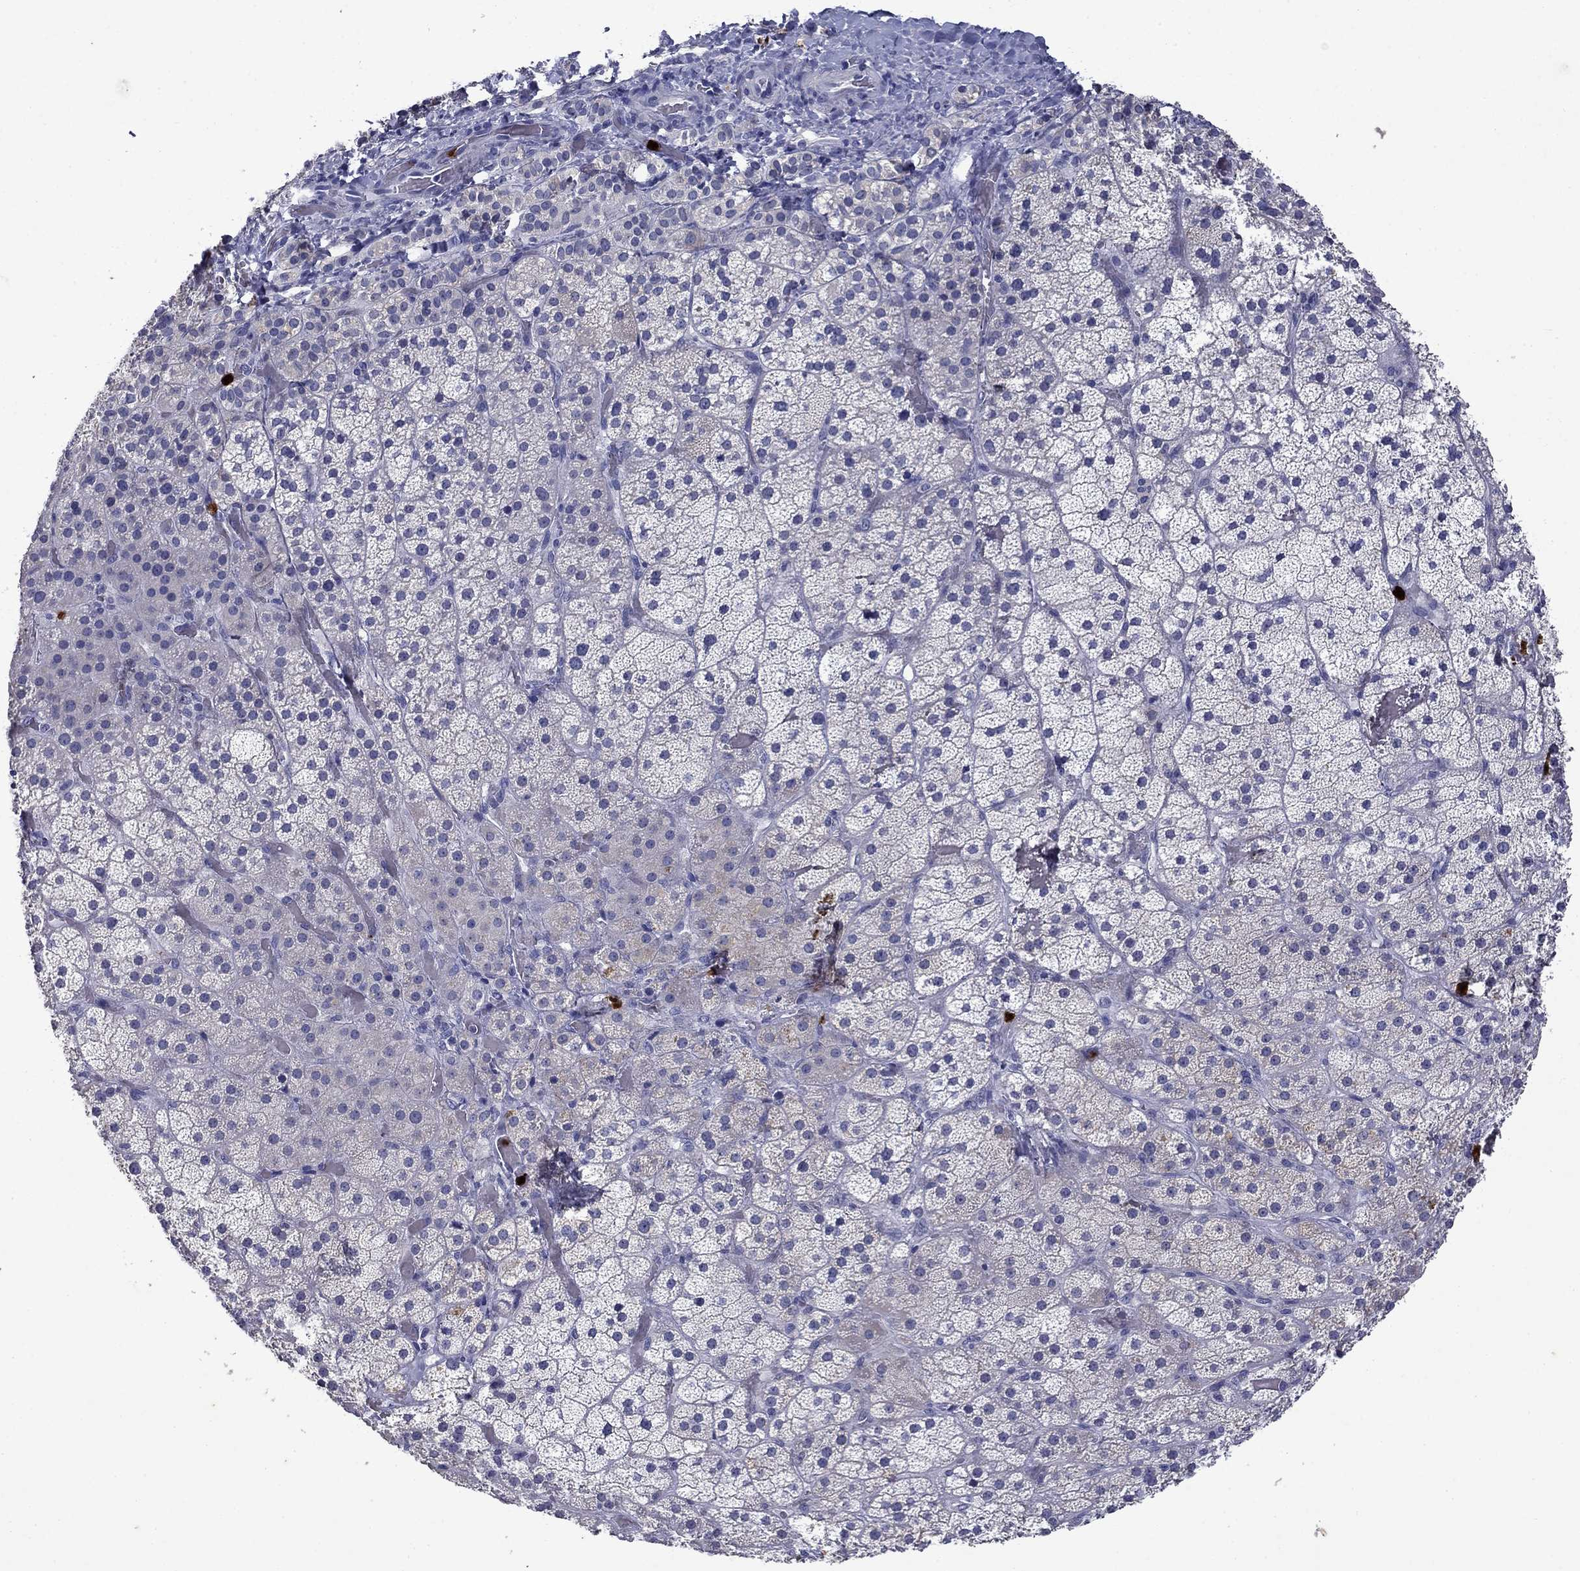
{"staining": {"intensity": "negative", "quantity": "none", "location": "none"}, "tissue": "adrenal gland", "cell_type": "Glandular cells", "image_type": "normal", "snomed": [{"axis": "morphology", "description": "Normal tissue, NOS"}, {"axis": "topography", "description": "Adrenal gland"}], "caption": "Immunohistochemical staining of benign human adrenal gland exhibits no significant expression in glandular cells.", "gene": "IRF5", "patient": {"sex": "male", "age": 57}}